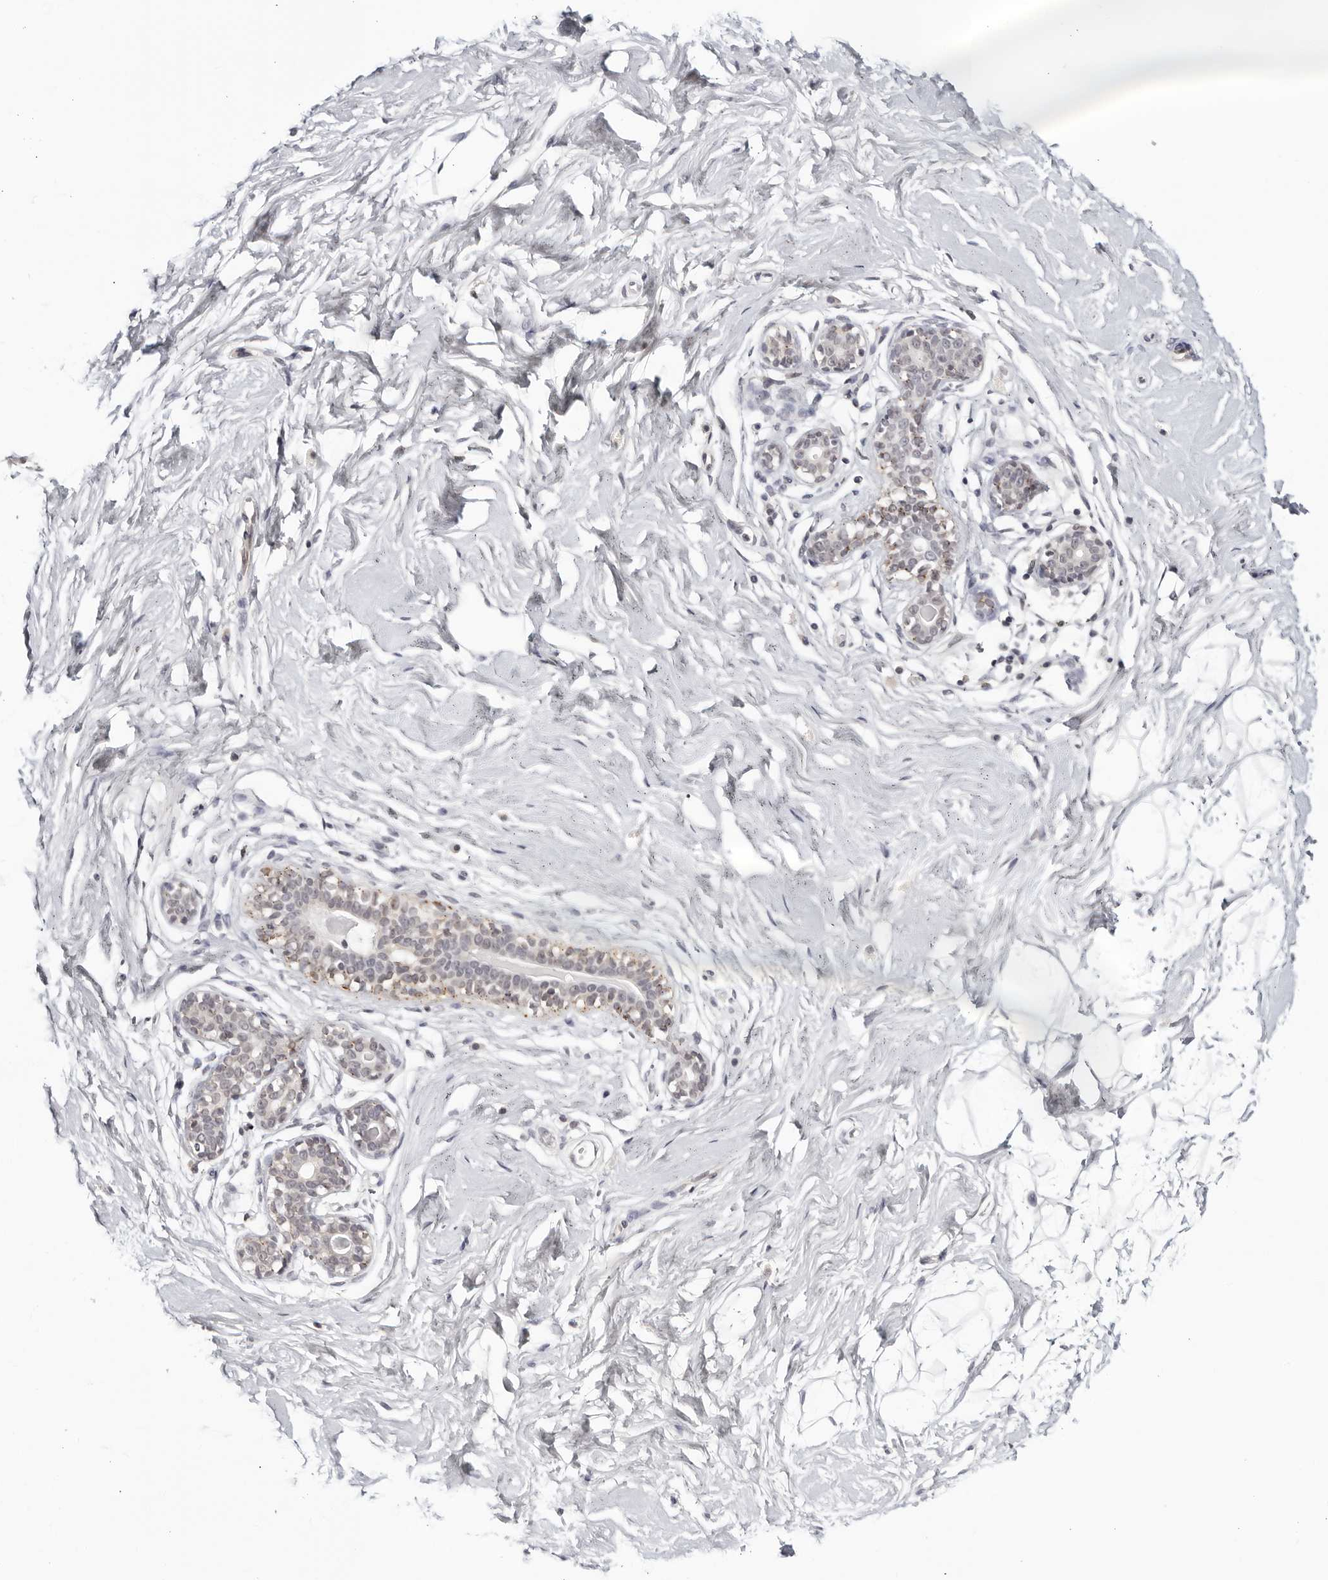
{"staining": {"intensity": "negative", "quantity": "none", "location": "none"}, "tissue": "breast", "cell_type": "Adipocytes", "image_type": "normal", "snomed": [{"axis": "morphology", "description": "Normal tissue, NOS"}, {"axis": "morphology", "description": "Adenoma, NOS"}, {"axis": "topography", "description": "Breast"}], "caption": "Image shows no significant protein expression in adipocytes of benign breast. (Immunohistochemistry (ihc), brightfield microscopy, high magnification).", "gene": "STRADB", "patient": {"sex": "female", "age": 23}}